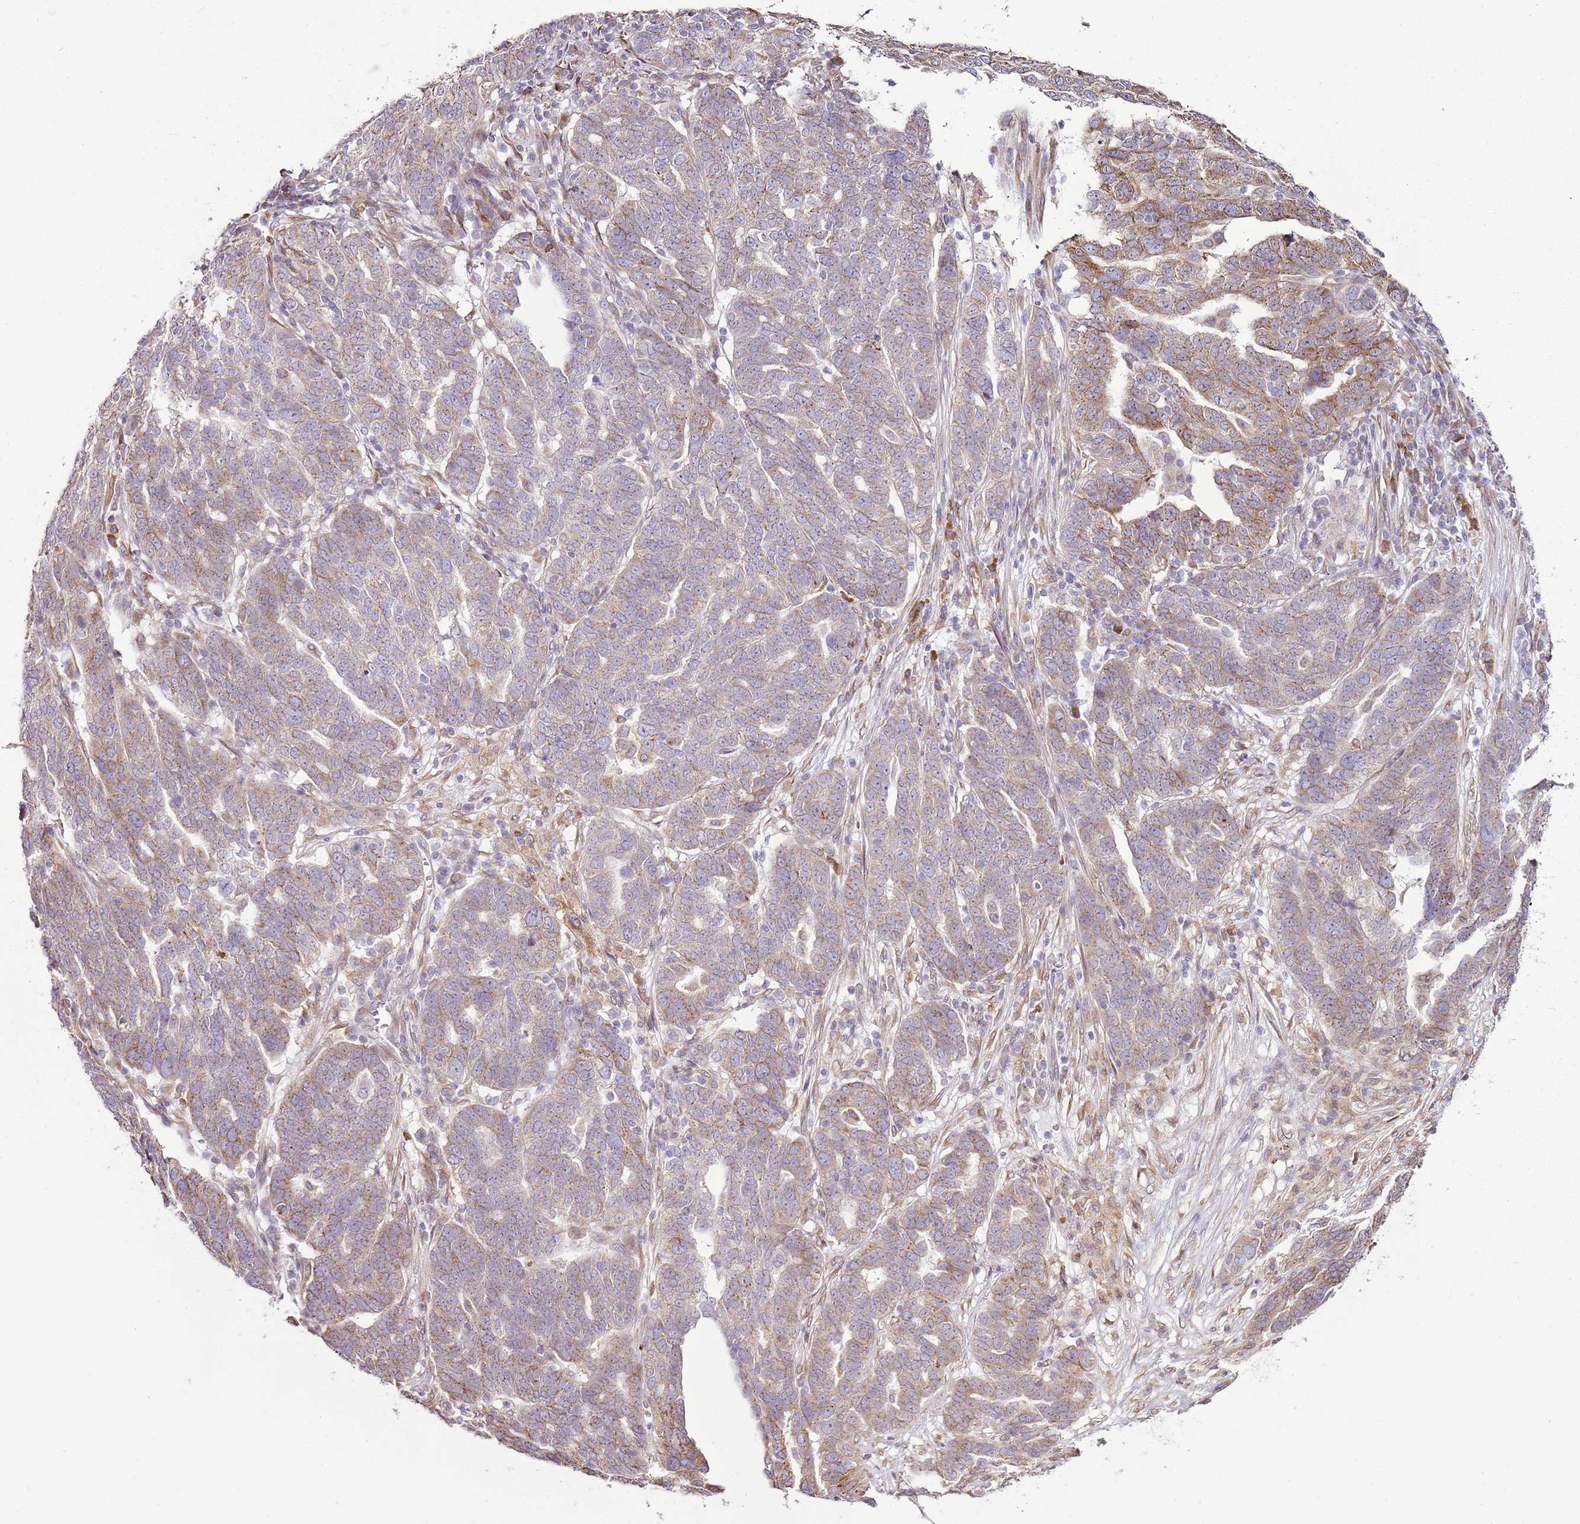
{"staining": {"intensity": "moderate", "quantity": "<25%", "location": "cytoplasmic/membranous"}, "tissue": "ovarian cancer", "cell_type": "Tumor cells", "image_type": "cancer", "snomed": [{"axis": "morphology", "description": "Cystadenocarcinoma, serous, NOS"}, {"axis": "topography", "description": "Ovary"}], "caption": "A brown stain labels moderate cytoplasmic/membranous staining of a protein in human serous cystadenocarcinoma (ovarian) tumor cells.", "gene": "TMED10", "patient": {"sex": "female", "age": 59}}